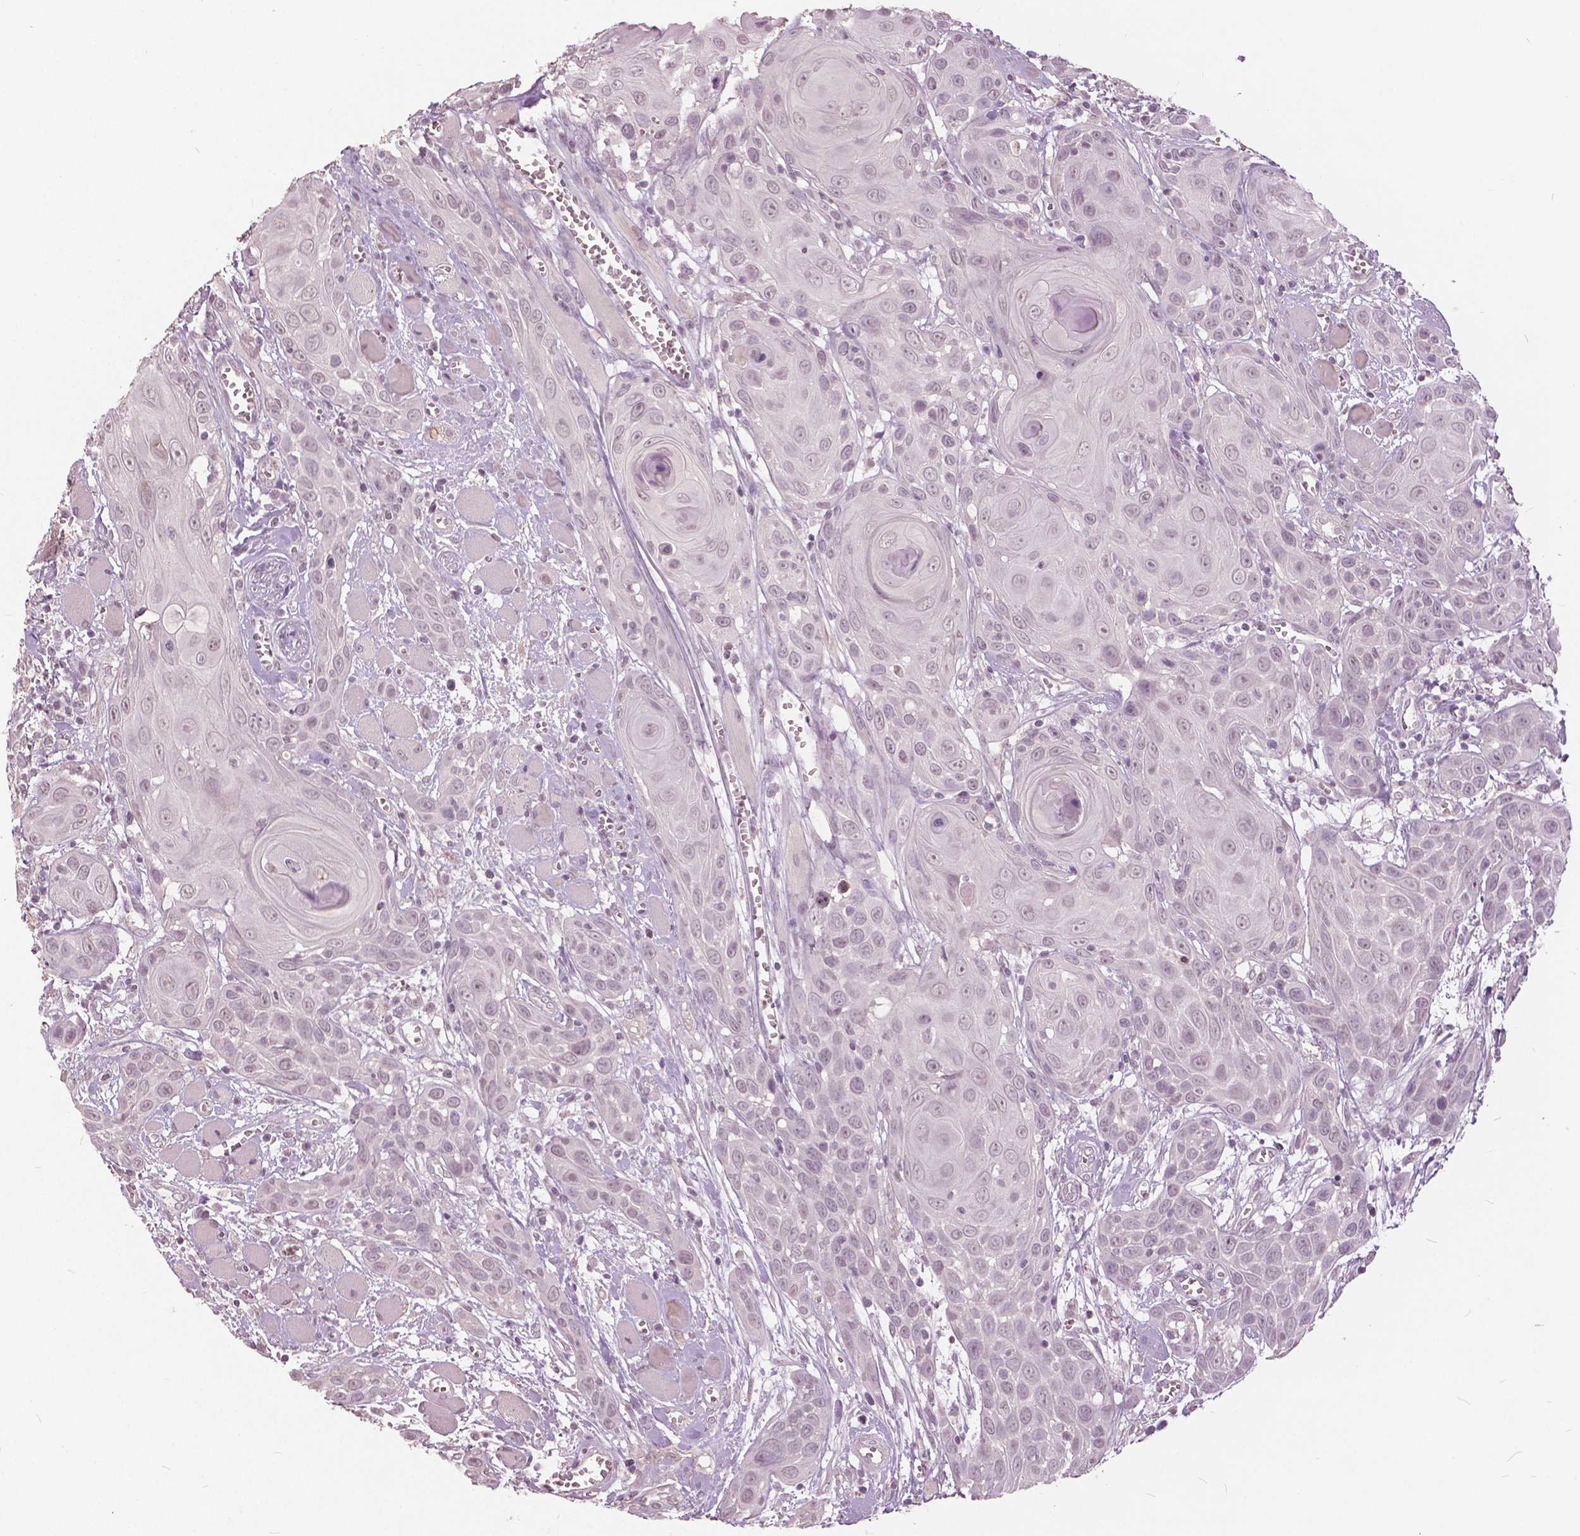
{"staining": {"intensity": "negative", "quantity": "none", "location": "none"}, "tissue": "head and neck cancer", "cell_type": "Tumor cells", "image_type": "cancer", "snomed": [{"axis": "morphology", "description": "Squamous cell carcinoma, NOS"}, {"axis": "topography", "description": "Head-Neck"}], "caption": "Immunohistochemical staining of human head and neck squamous cell carcinoma exhibits no significant staining in tumor cells. (DAB (3,3'-diaminobenzidine) IHC visualized using brightfield microscopy, high magnification).", "gene": "NANOG", "patient": {"sex": "female", "age": 80}}